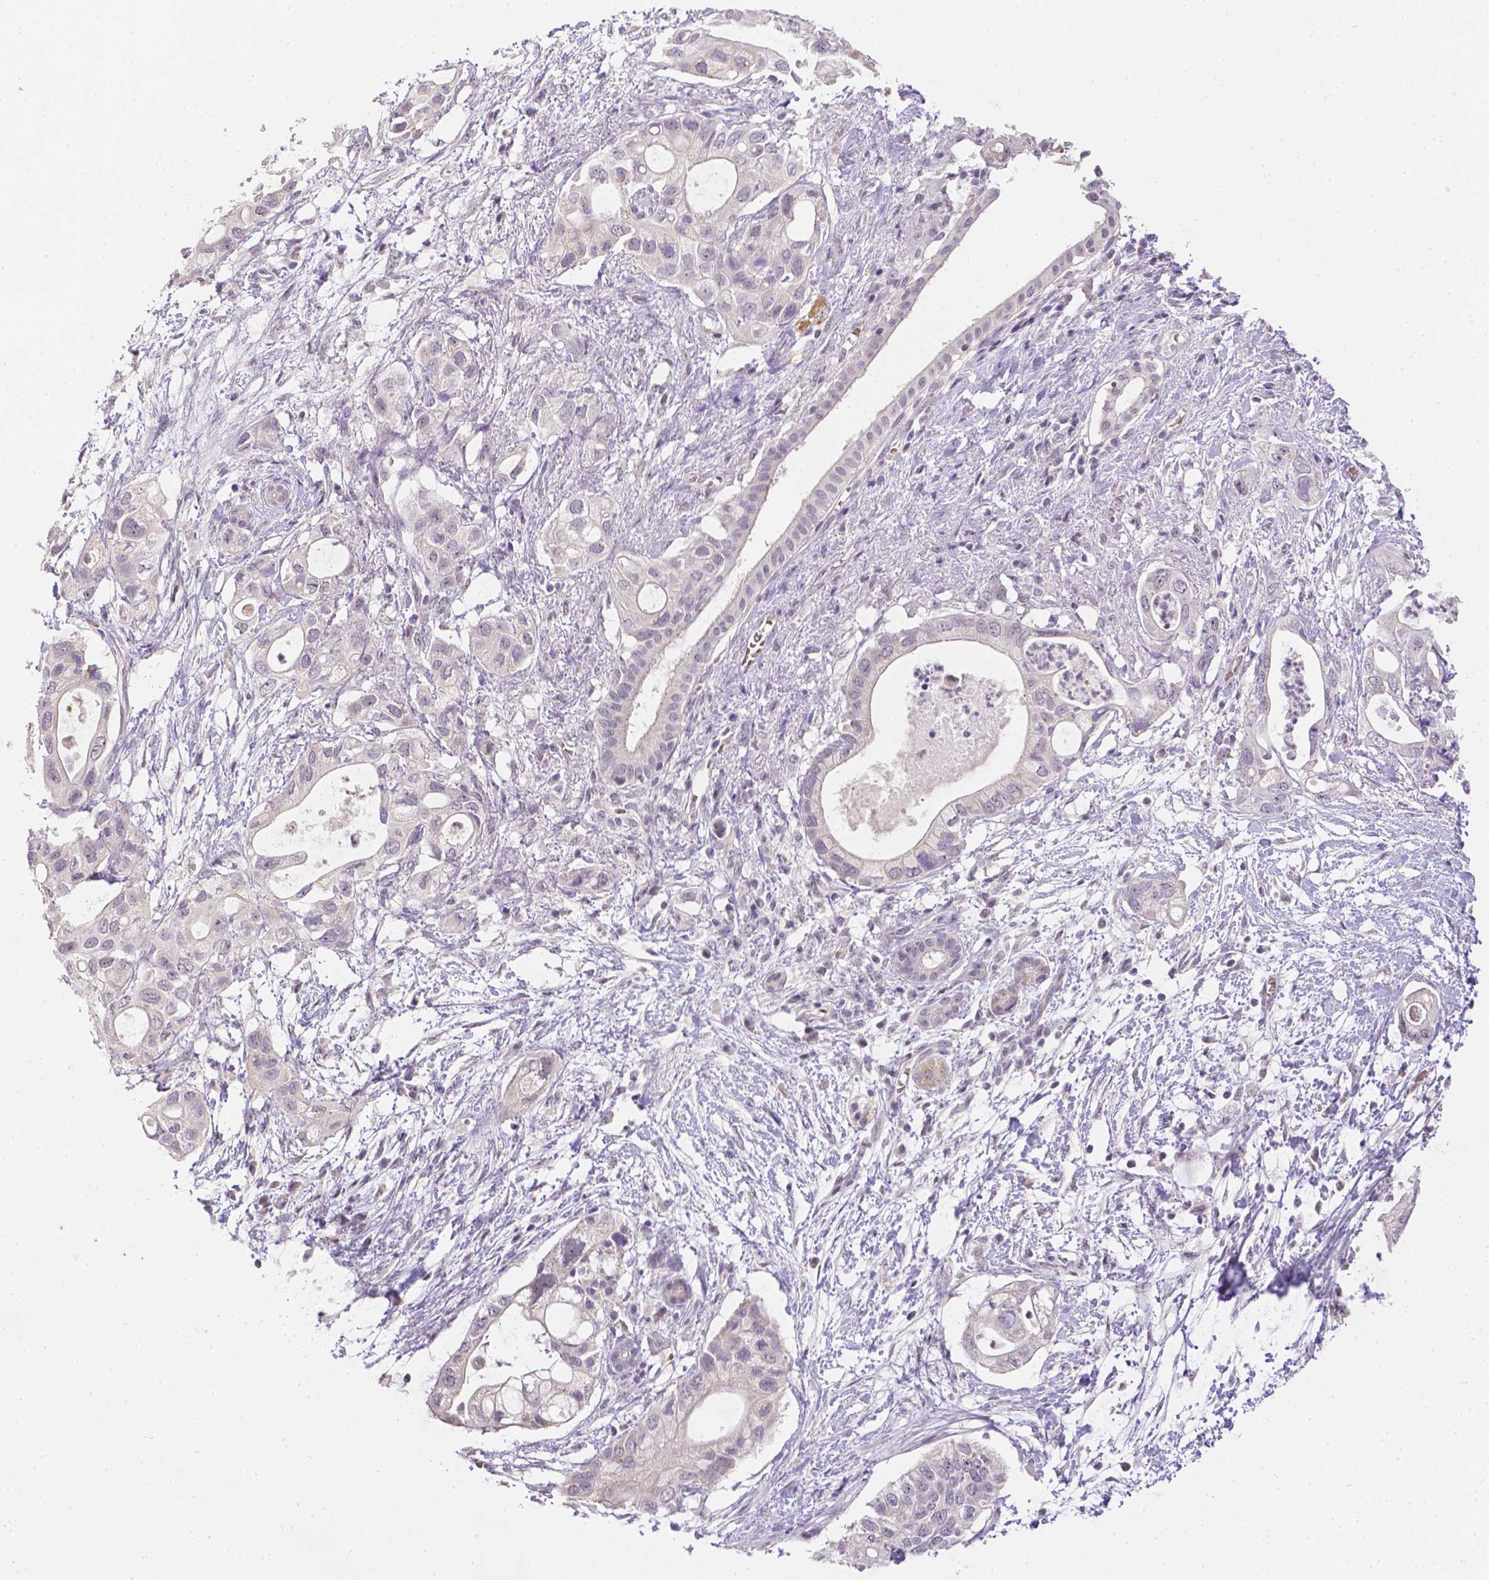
{"staining": {"intensity": "negative", "quantity": "none", "location": "none"}, "tissue": "pancreatic cancer", "cell_type": "Tumor cells", "image_type": "cancer", "snomed": [{"axis": "morphology", "description": "Adenocarcinoma, NOS"}, {"axis": "topography", "description": "Pancreas"}], "caption": "Tumor cells show no significant protein positivity in pancreatic adenocarcinoma.", "gene": "ZNF280B", "patient": {"sex": "female", "age": 72}}